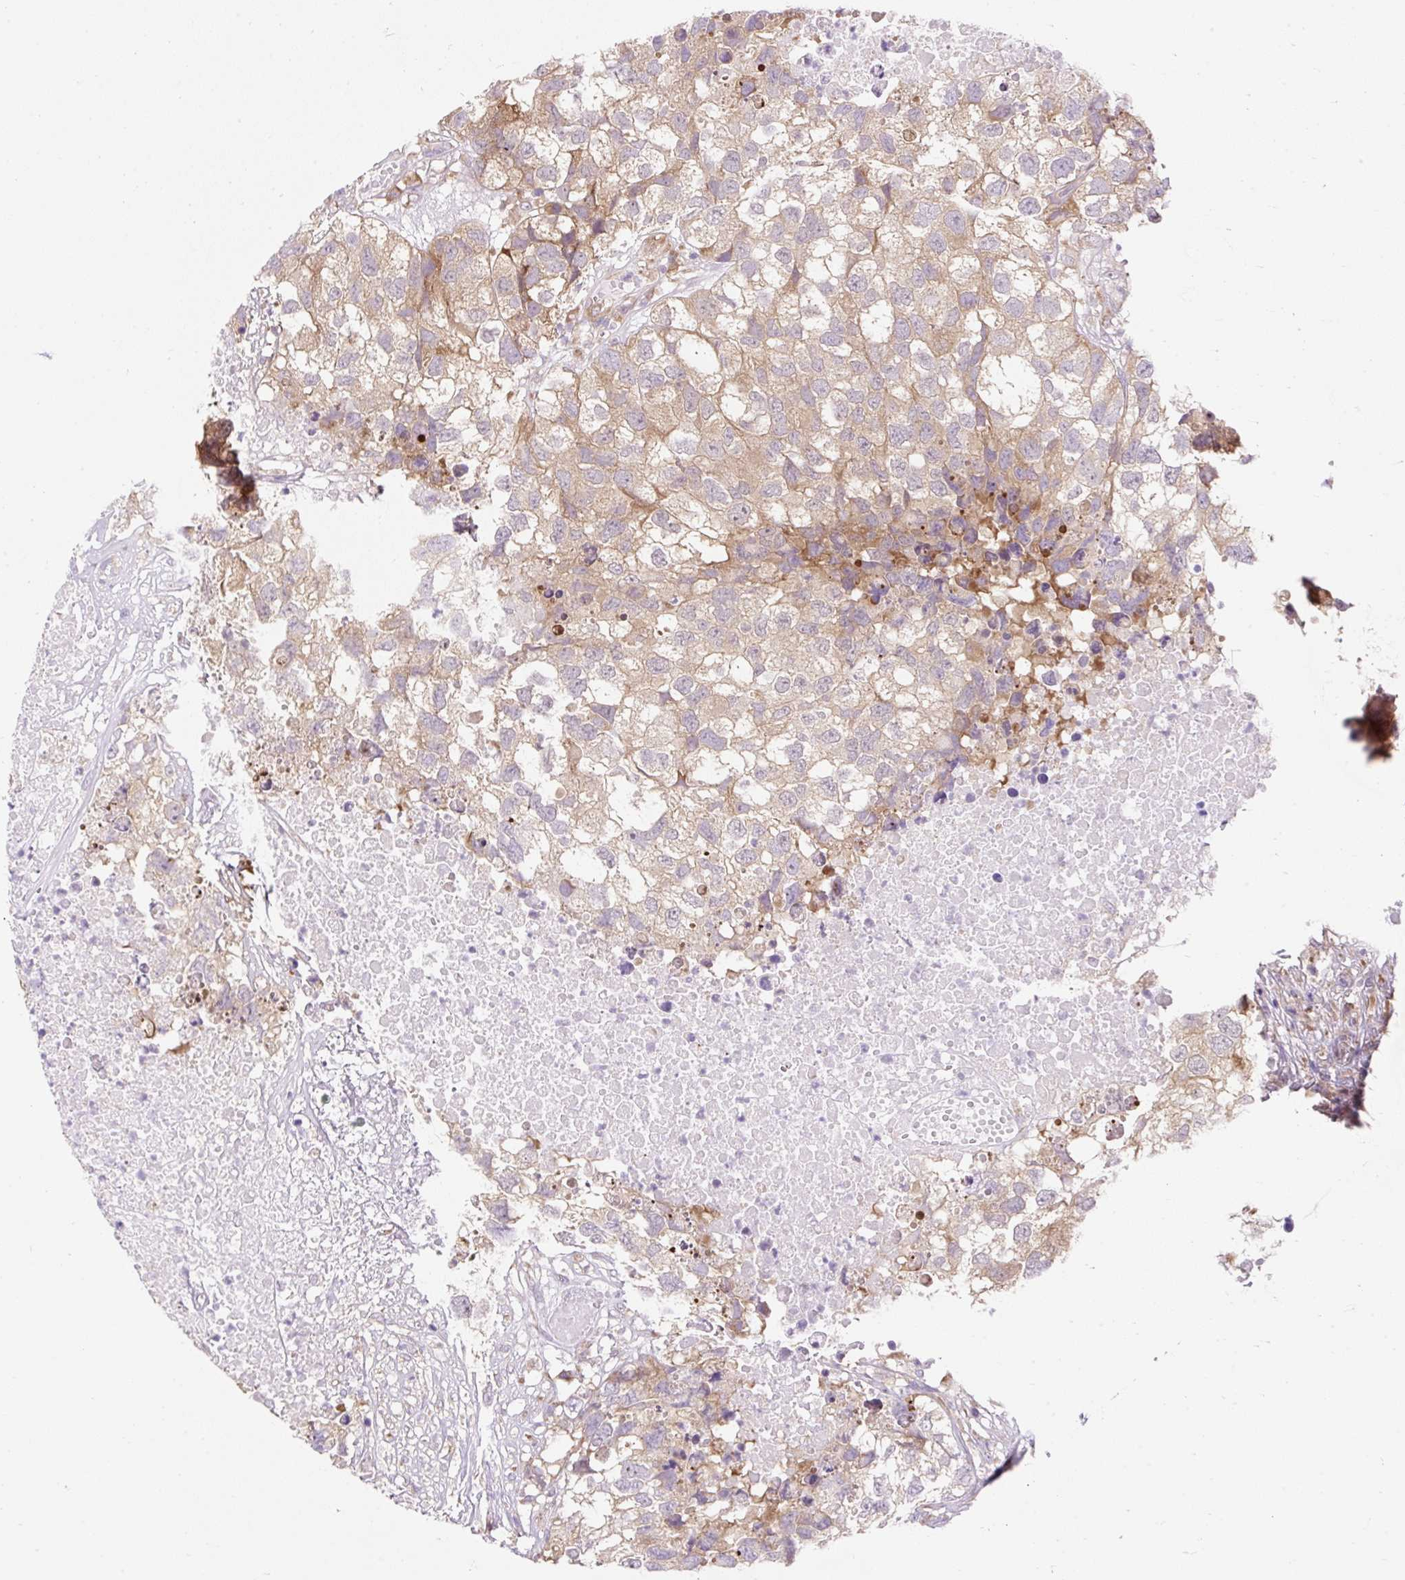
{"staining": {"intensity": "weak", "quantity": "25%-75%", "location": "cytoplasmic/membranous"}, "tissue": "testis cancer", "cell_type": "Tumor cells", "image_type": "cancer", "snomed": [{"axis": "morphology", "description": "Carcinoma, Embryonal, NOS"}, {"axis": "topography", "description": "Testis"}], "caption": "The immunohistochemical stain shows weak cytoplasmic/membranous staining in tumor cells of testis cancer (embryonal carcinoma) tissue.", "gene": "GPR45", "patient": {"sex": "male", "age": 83}}